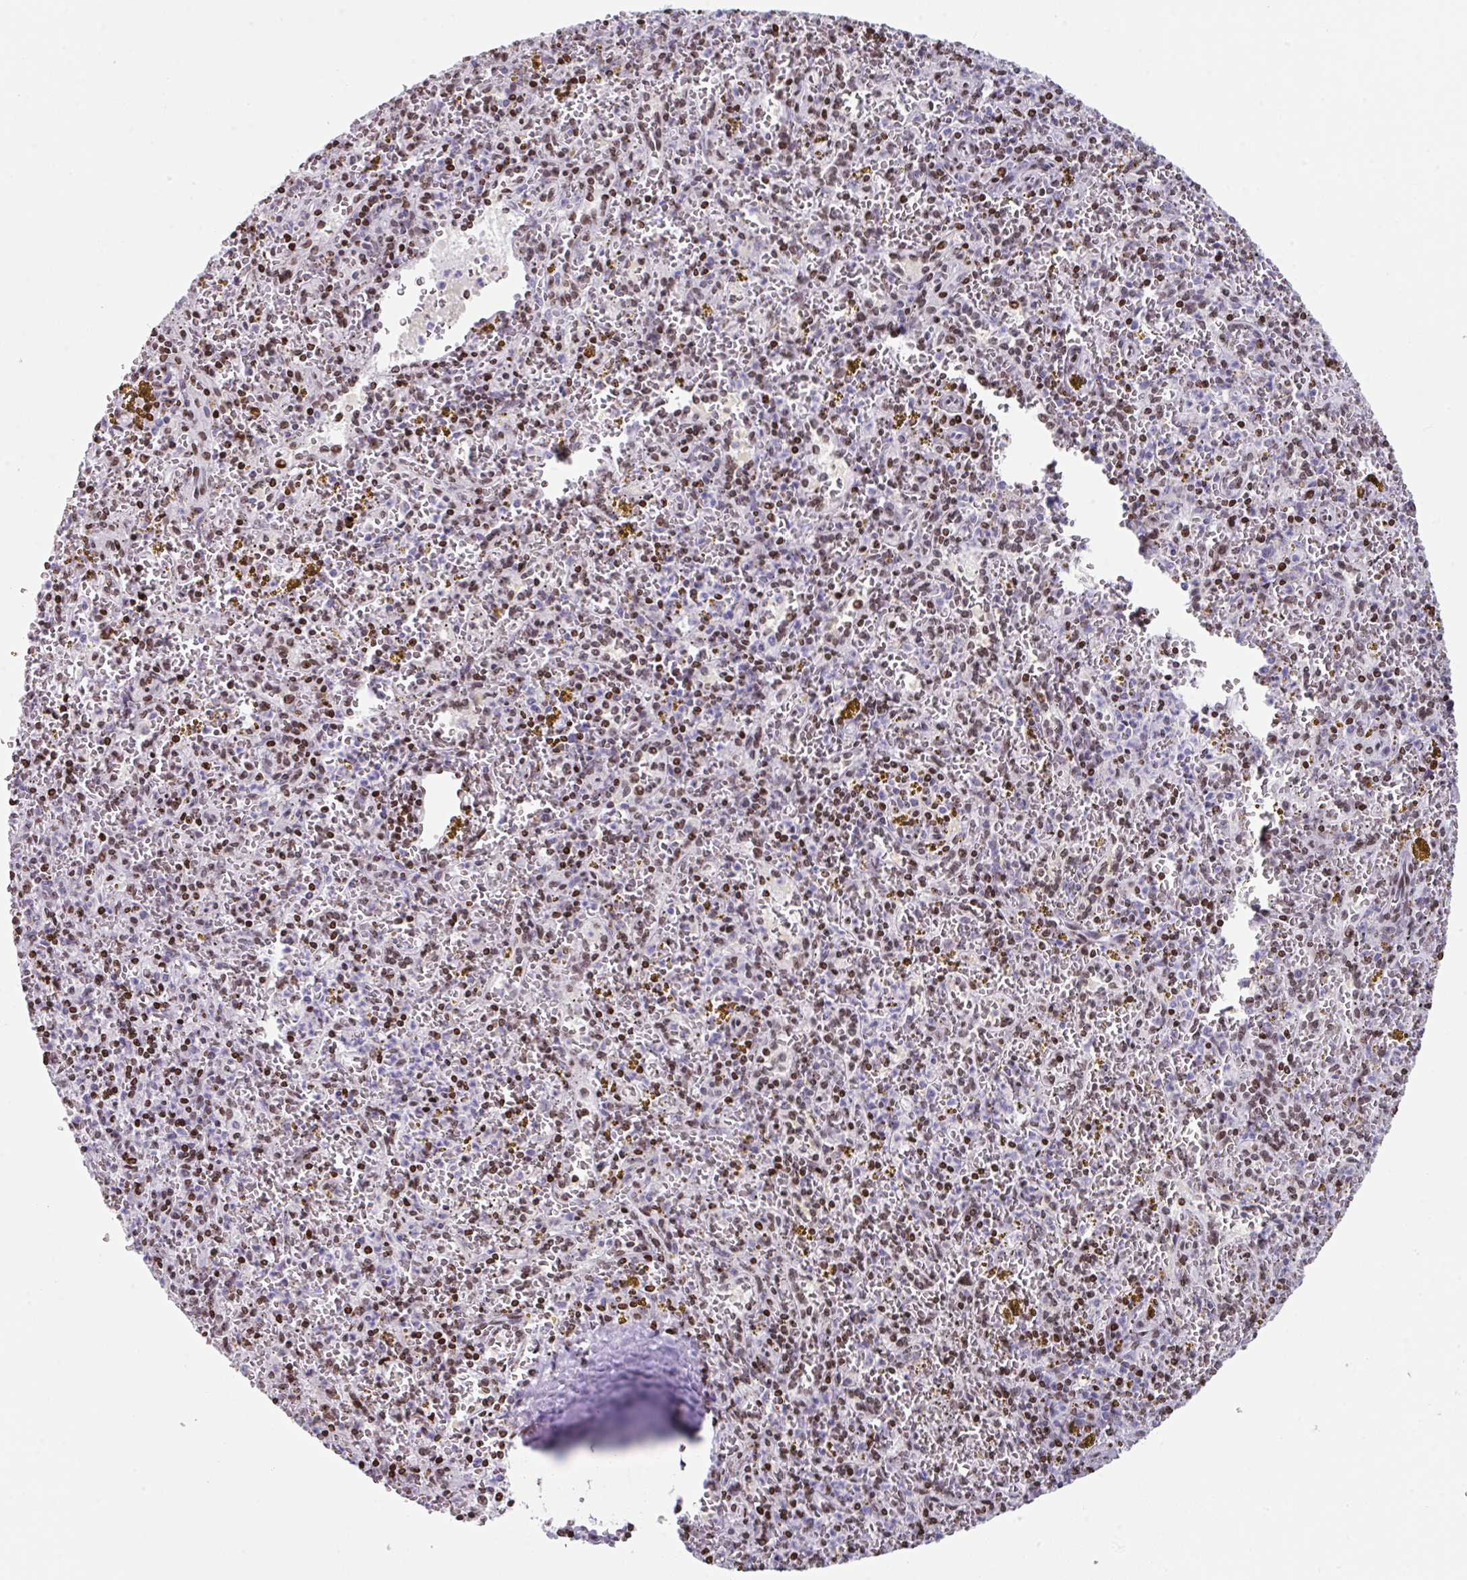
{"staining": {"intensity": "moderate", "quantity": ">75%", "location": "nuclear"}, "tissue": "spleen", "cell_type": "Cells in red pulp", "image_type": "normal", "snomed": [{"axis": "morphology", "description": "Normal tissue, NOS"}, {"axis": "topography", "description": "Spleen"}], "caption": "Protein expression analysis of benign spleen demonstrates moderate nuclear staining in approximately >75% of cells in red pulp.", "gene": "TCF3", "patient": {"sex": "male", "age": 57}}